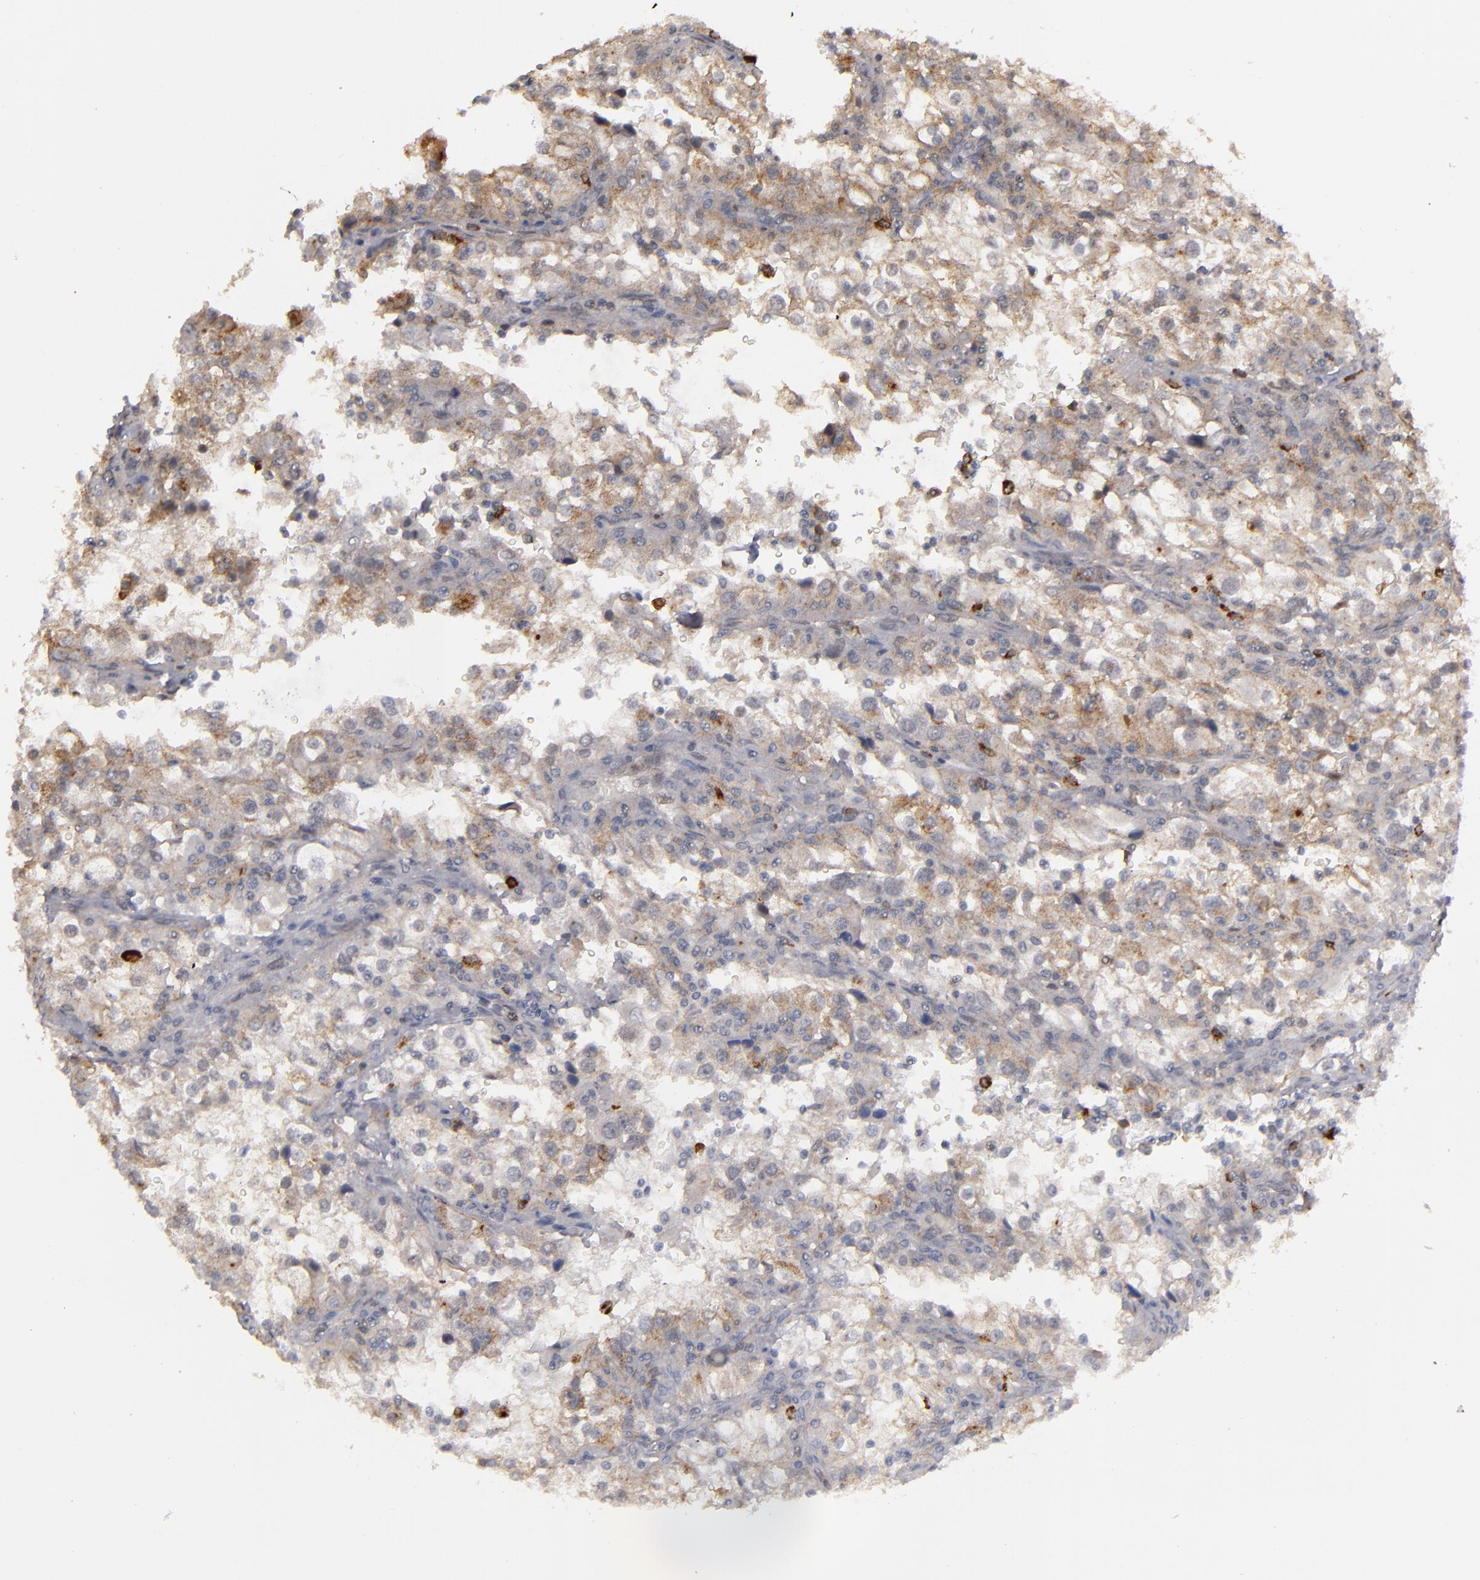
{"staining": {"intensity": "weak", "quantity": ">75%", "location": "cytoplasmic/membranous"}, "tissue": "renal cancer", "cell_type": "Tumor cells", "image_type": "cancer", "snomed": [{"axis": "morphology", "description": "Adenocarcinoma, NOS"}, {"axis": "topography", "description": "Kidney"}], "caption": "Renal adenocarcinoma stained for a protein (brown) displays weak cytoplasmic/membranous positive positivity in approximately >75% of tumor cells.", "gene": "STX3", "patient": {"sex": "female", "age": 52}}